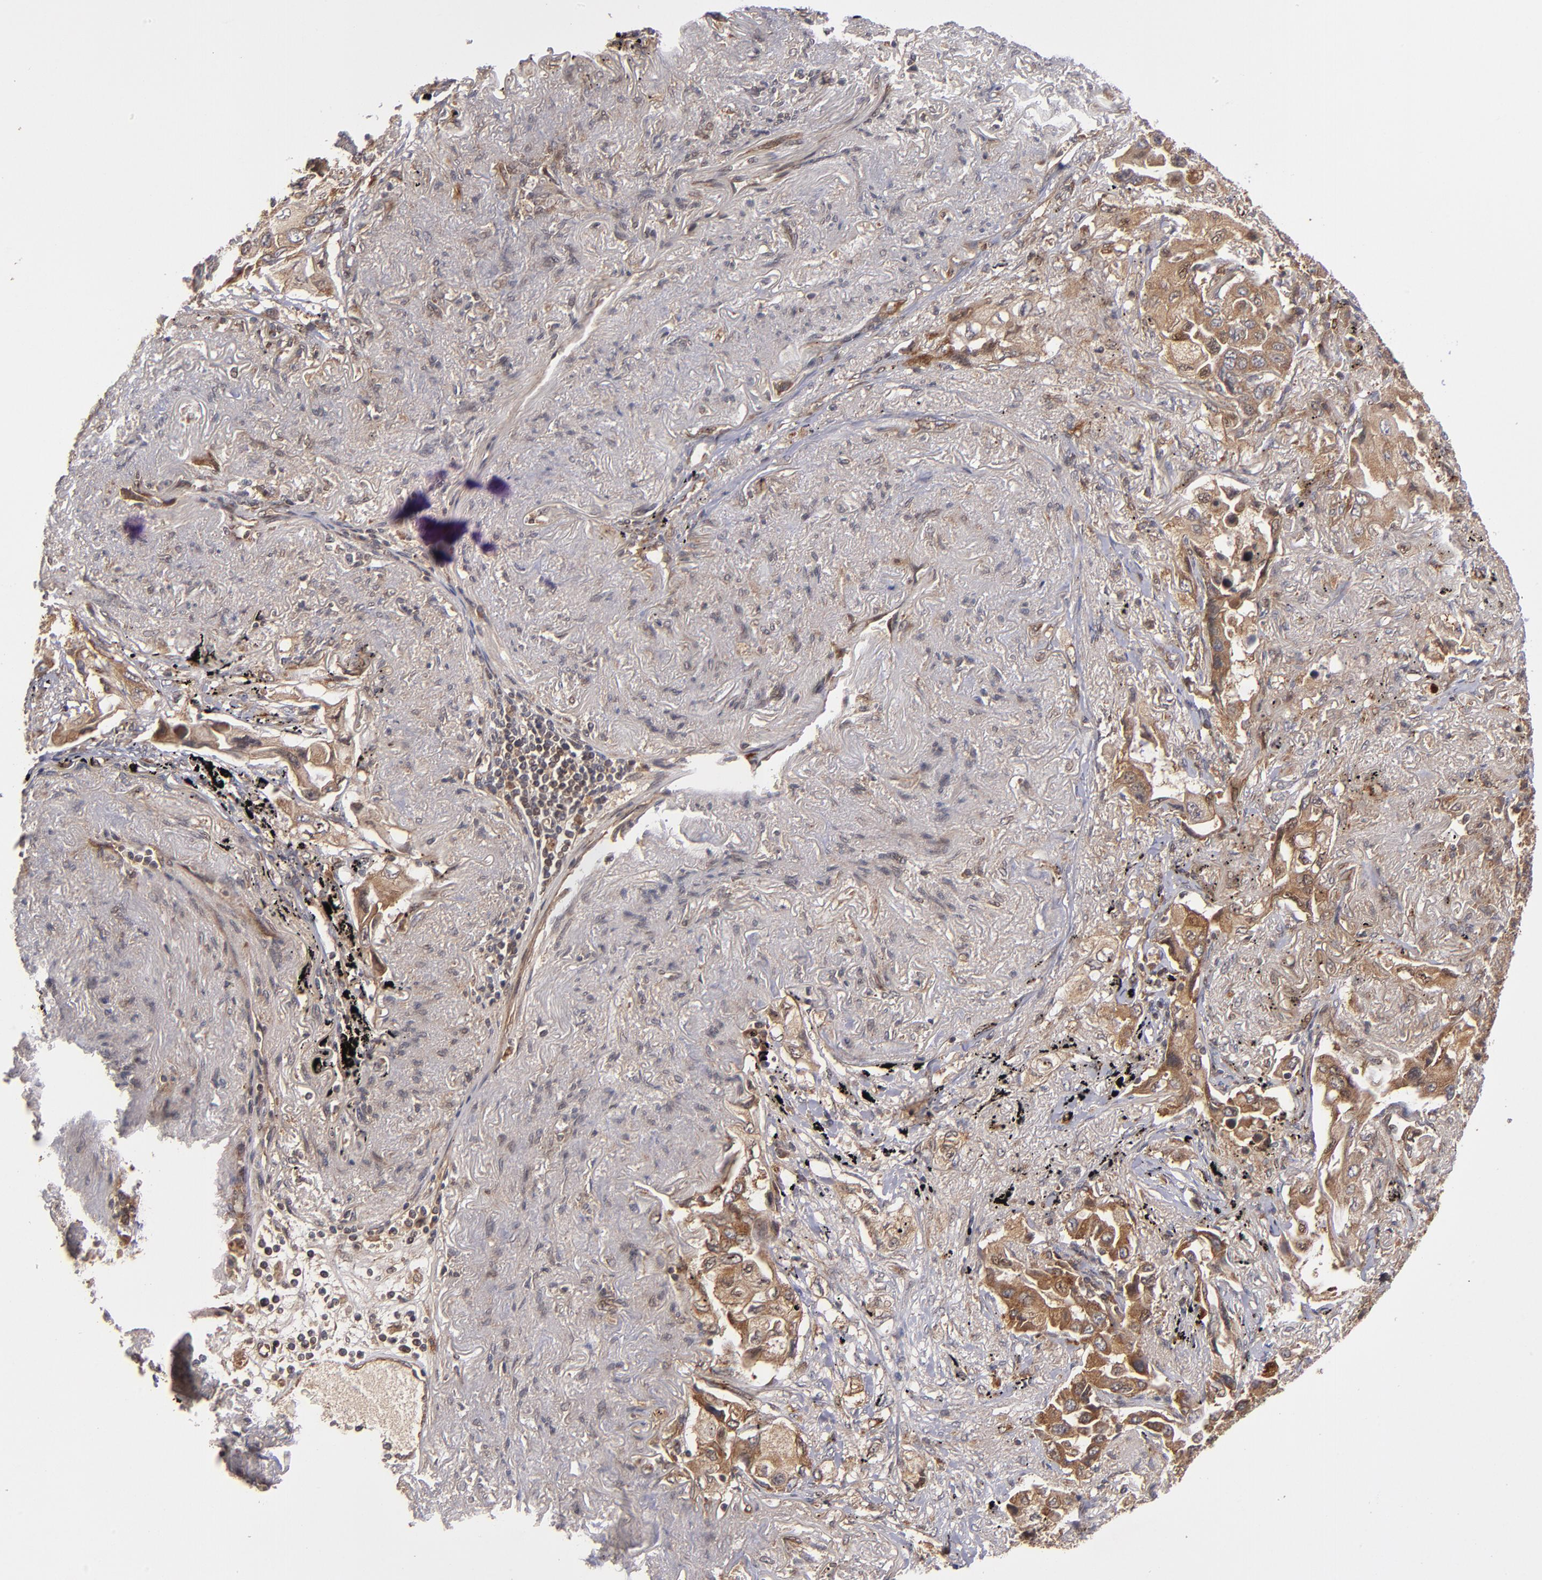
{"staining": {"intensity": "moderate", "quantity": ">75%", "location": "cytoplasmic/membranous"}, "tissue": "lung cancer", "cell_type": "Tumor cells", "image_type": "cancer", "snomed": [{"axis": "morphology", "description": "Adenocarcinoma, NOS"}, {"axis": "topography", "description": "Lung"}], "caption": "High-power microscopy captured an immunohistochemistry (IHC) image of adenocarcinoma (lung), revealing moderate cytoplasmic/membranous staining in about >75% of tumor cells.", "gene": "BDKRB1", "patient": {"sex": "female", "age": 65}}